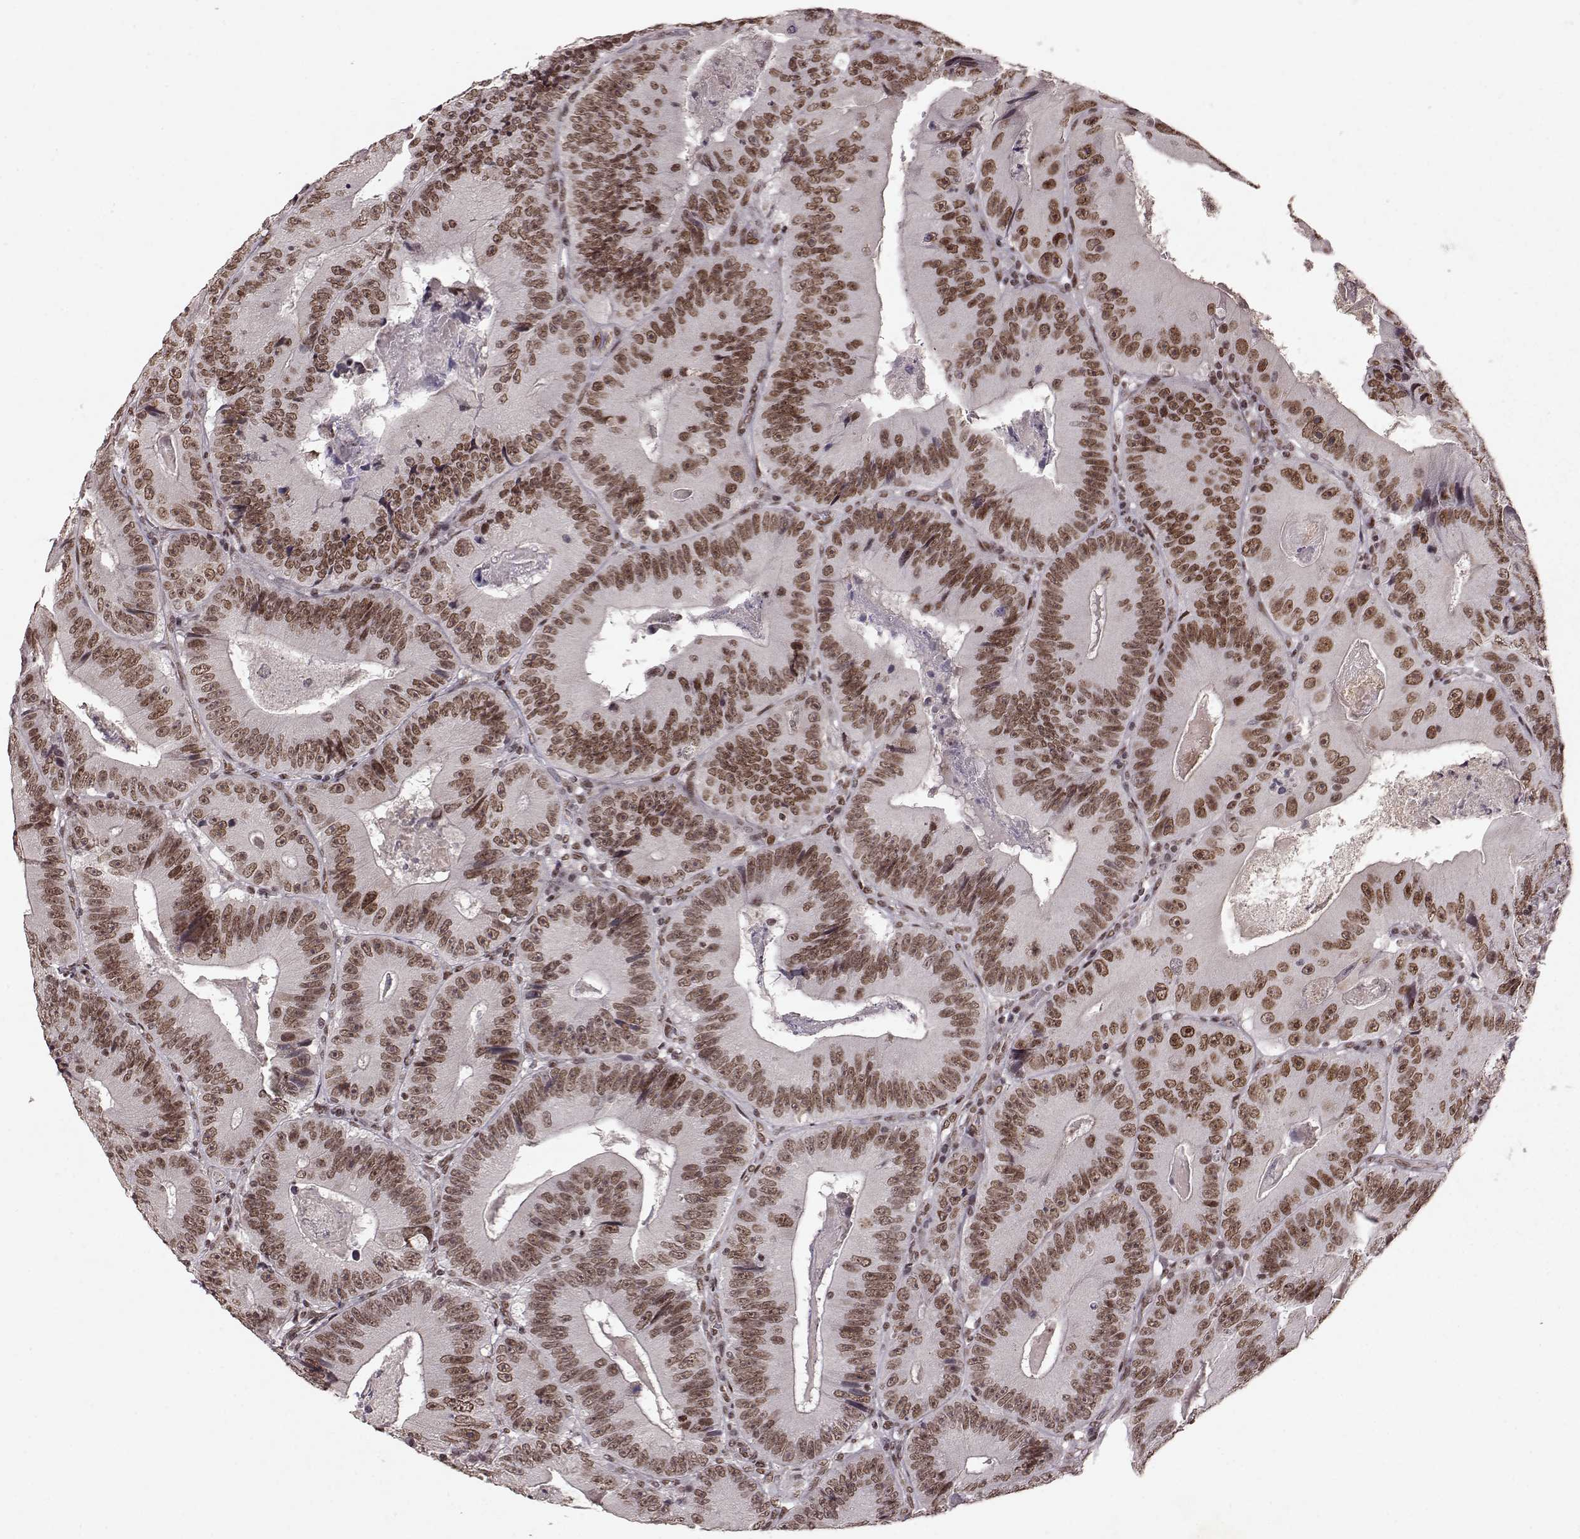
{"staining": {"intensity": "moderate", "quantity": ">75%", "location": "nuclear"}, "tissue": "colorectal cancer", "cell_type": "Tumor cells", "image_type": "cancer", "snomed": [{"axis": "morphology", "description": "Adenocarcinoma, NOS"}, {"axis": "topography", "description": "Colon"}], "caption": "Human colorectal cancer stained with a brown dye exhibits moderate nuclear positive expression in approximately >75% of tumor cells.", "gene": "RRAGD", "patient": {"sex": "female", "age": 86}}